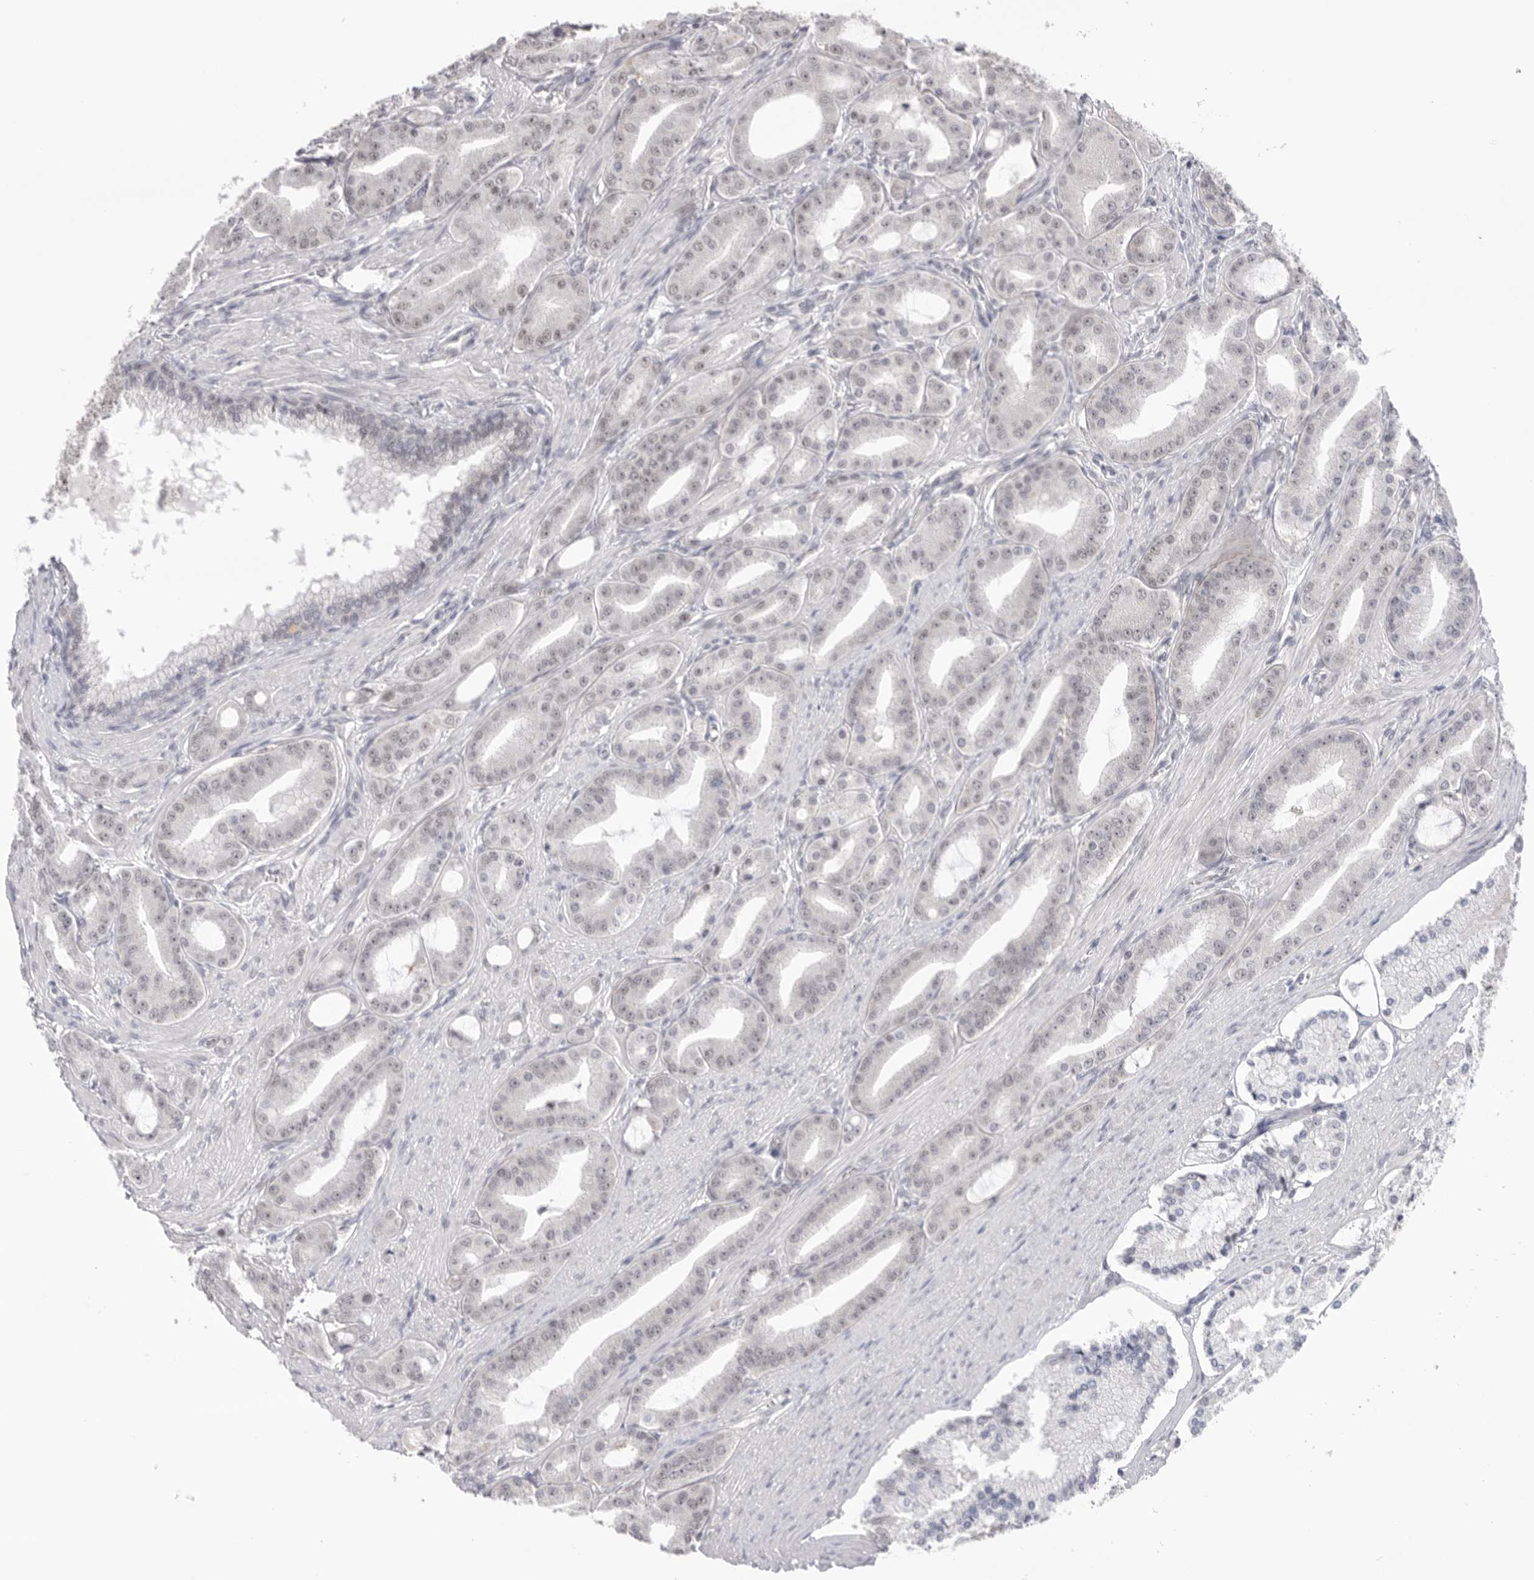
{"staining": {"intensity": "weak", "quantity": "<25%", "location": "nuclear"}, "tissue": "prostate cancer", "cell_type": "Tumor cells", "image_type": "cancer", "snomed": [{"axis": "morphology", "description": "Adenocarcinoma, High grade"}, {"axis": "topography", "description": "Prostate"}], "caption": "Tumor cells are negative for protein expression in human prostate cancer (high-grade adenocarcinoma).", "gene": "BCLAF3", "patient": {"sex": "male", "age": 60}}